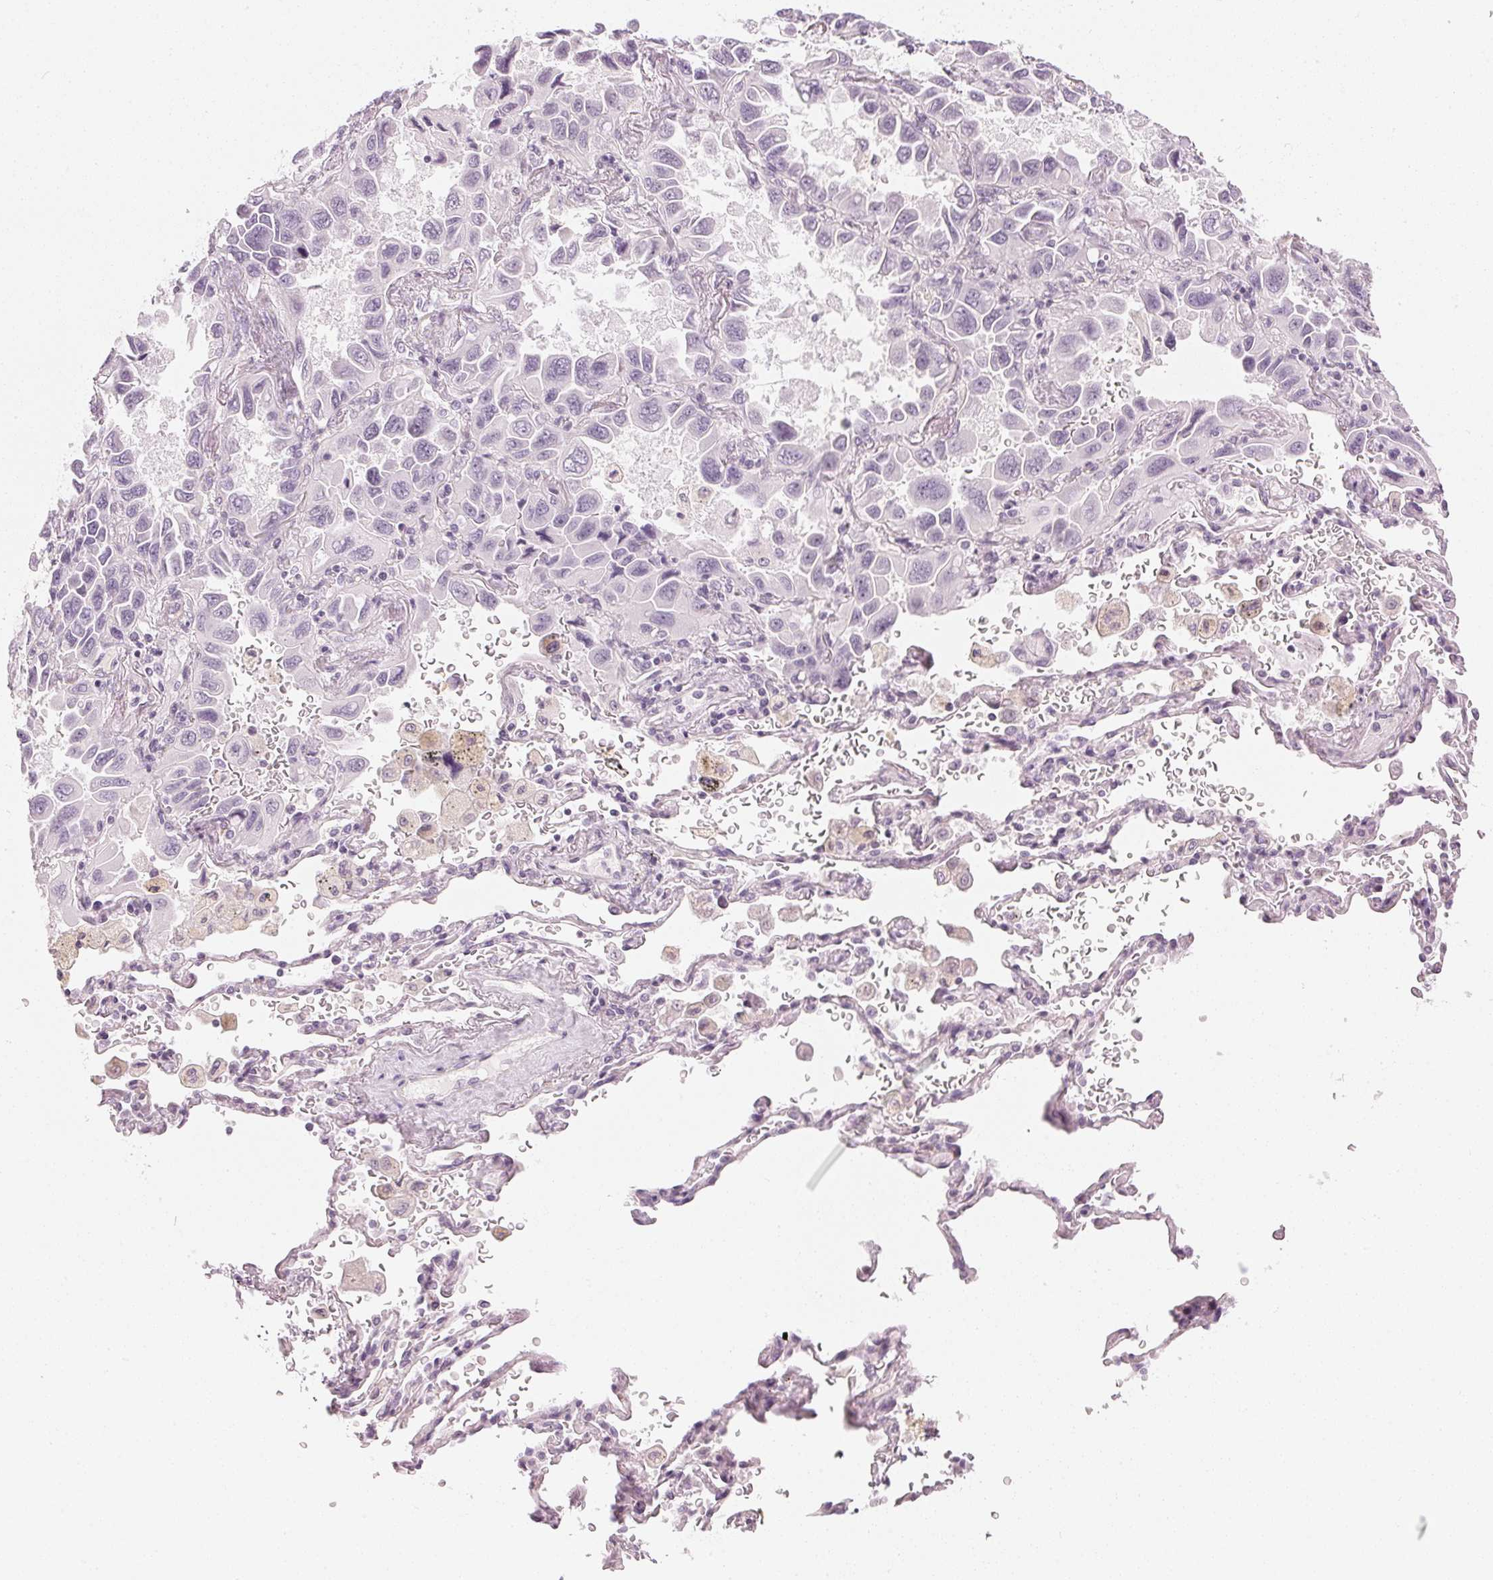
{"staining": {"intensity": "negative", "quantity": "none", "location": "none"}, "tissue": "lung cancer", "cell_type": "Tumor cells", "image_type": "cancer", "snomed": [{"axis": "morphology", "description": "Adenocarcinoma, NOS"}, {"axis": "topography", "description": "Lung"}], "caption": "Immunohistochemical staining of human lung cancer reveals no significant positivity in tumor cells. (DAB (3,3'-diaminobenzidine) immunohistochemistry (IHC), high magnification).", "gene": "APLP1", "patient": {"sex": "male", "age": 64}}